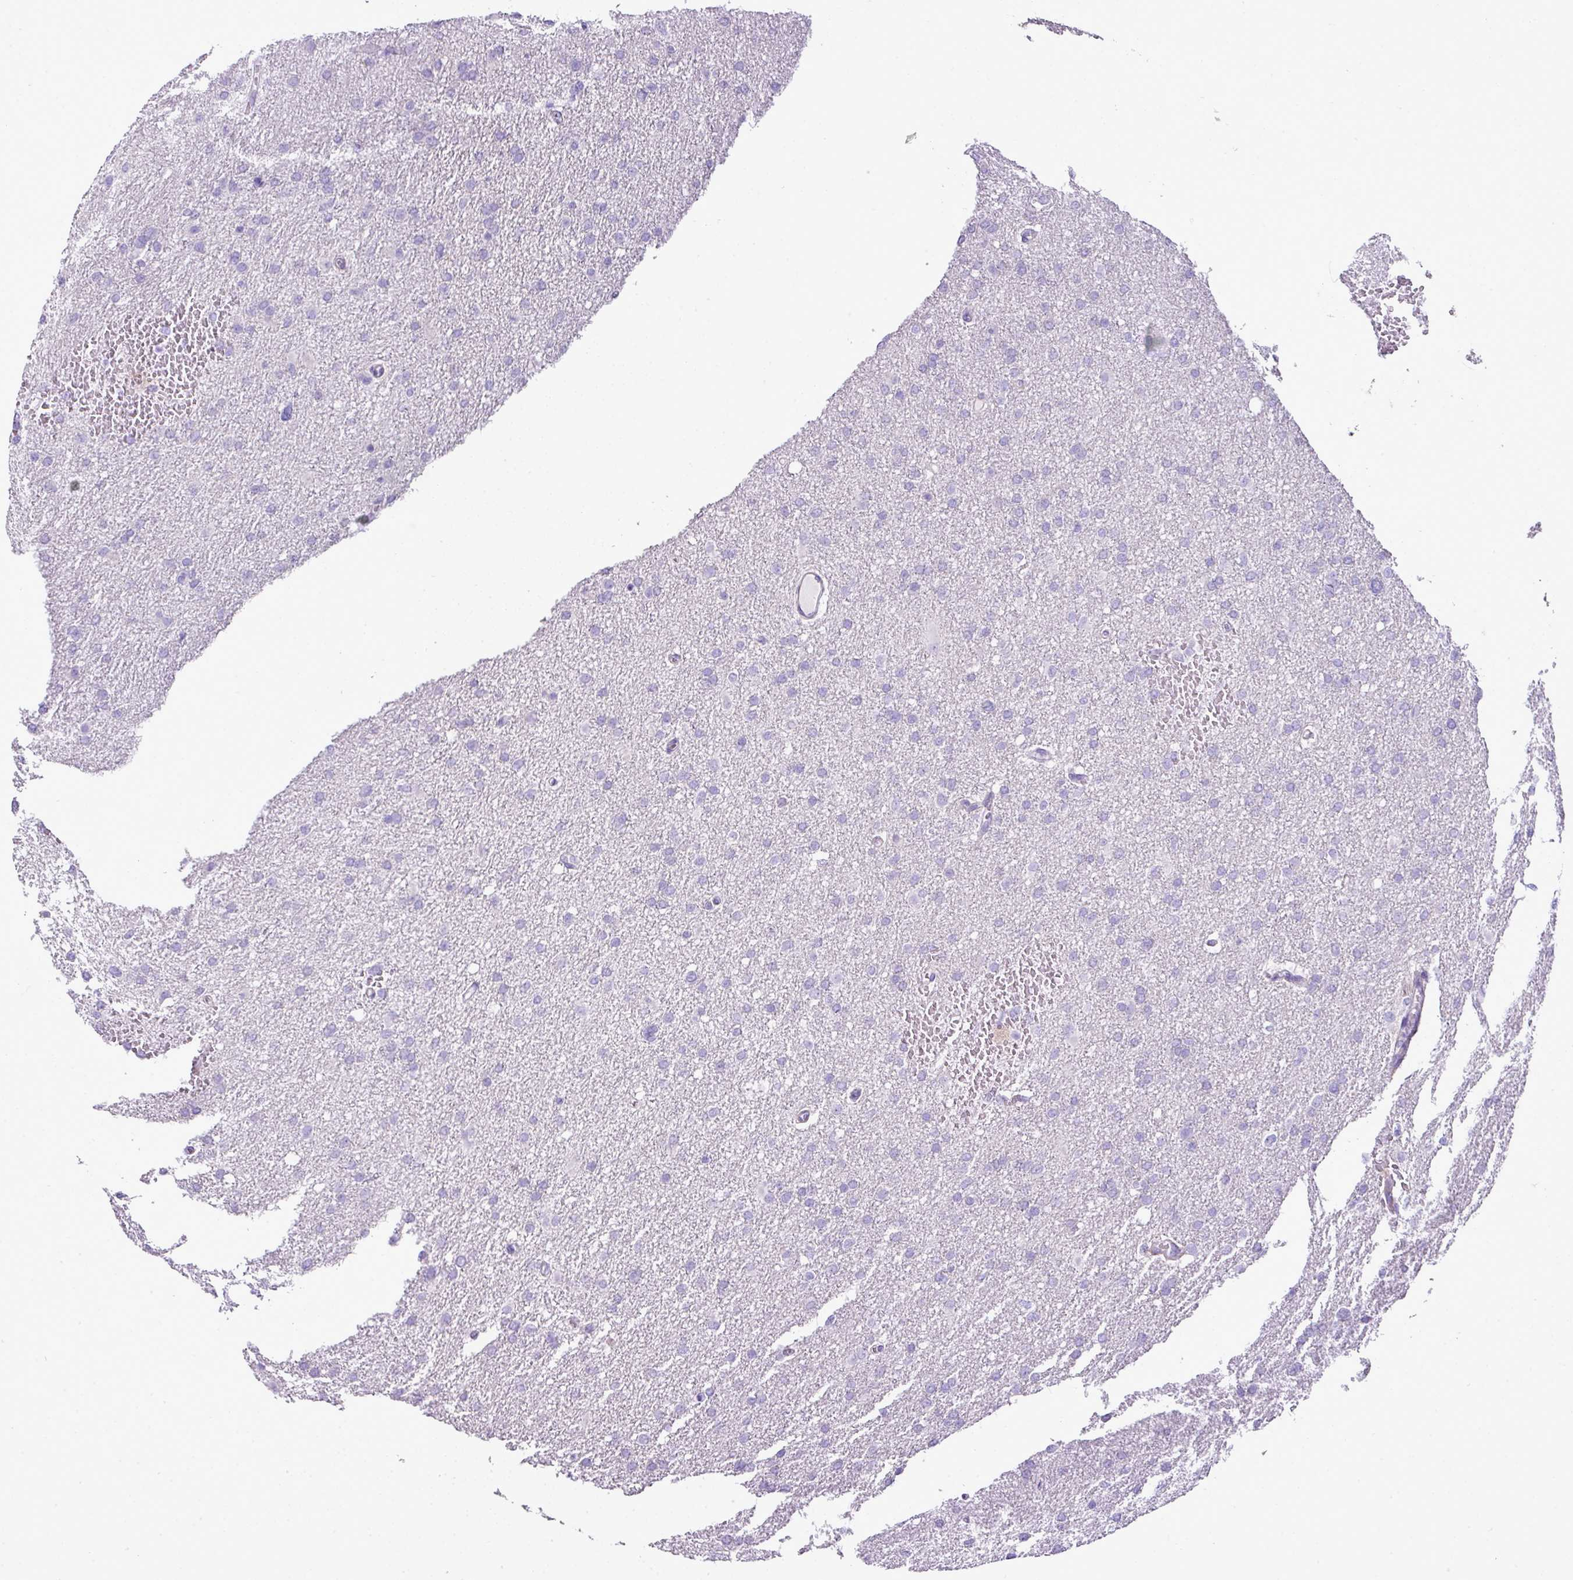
{"staining": {"intensity": "negative", "quantity": "none", "location": "none"}, "tissue": "glioma", "cell_type": "Tumor cells", "image_type": "cancer", "snomed": [{"axis": "morphology", "description": "Glioma, malignant, High grade"}, {"axis": "topography", "description": "Cerebral cortex"}], "caption": "Immunohistochemistry (IHC) of human malignant high-grade glioma demonstrates no positivity in tumor cells.", "gene": "PGAP4", "patient": {"sex": "female", "age": 36}}